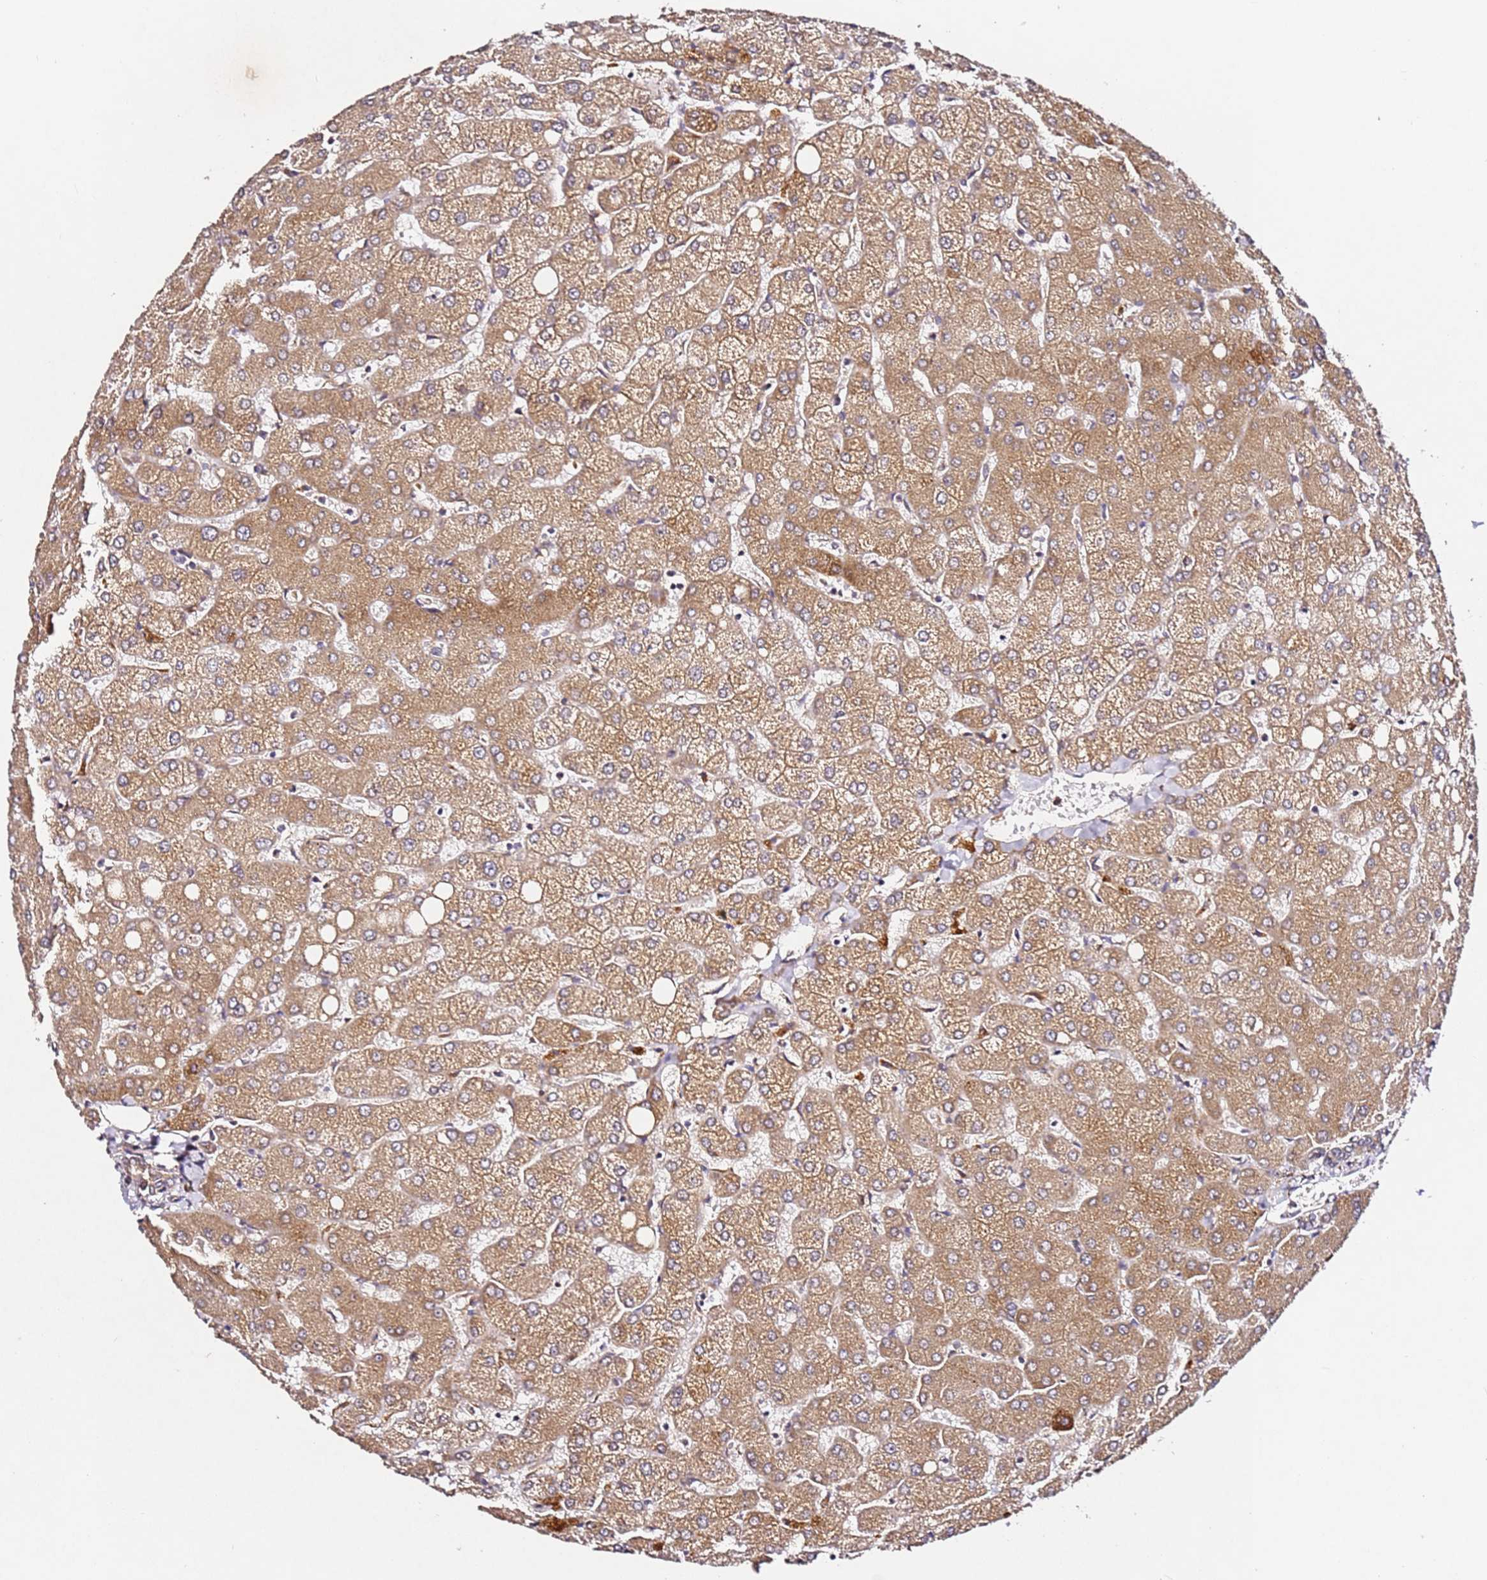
{"staining": {"intensity": "weak", "quantity": ">75%", "location": "cytoplasmic/membranous"}, "tissue": "liver", "cell_type": "Cholangiocytes", "image_type": "normal", "snomed": [{"axis": "morphology", "description": "Normal tissue, NOS"}, {"axis": "topography", "description": "Liver"}], "caption": "DAB immunohistochemical staining of benign liver shows weak cytoplasmic/membranous protein positivity in approximately >75% of cholangiocytes.", "gene": "ALG11", "patient": {"sex": "female", "age": 54}}